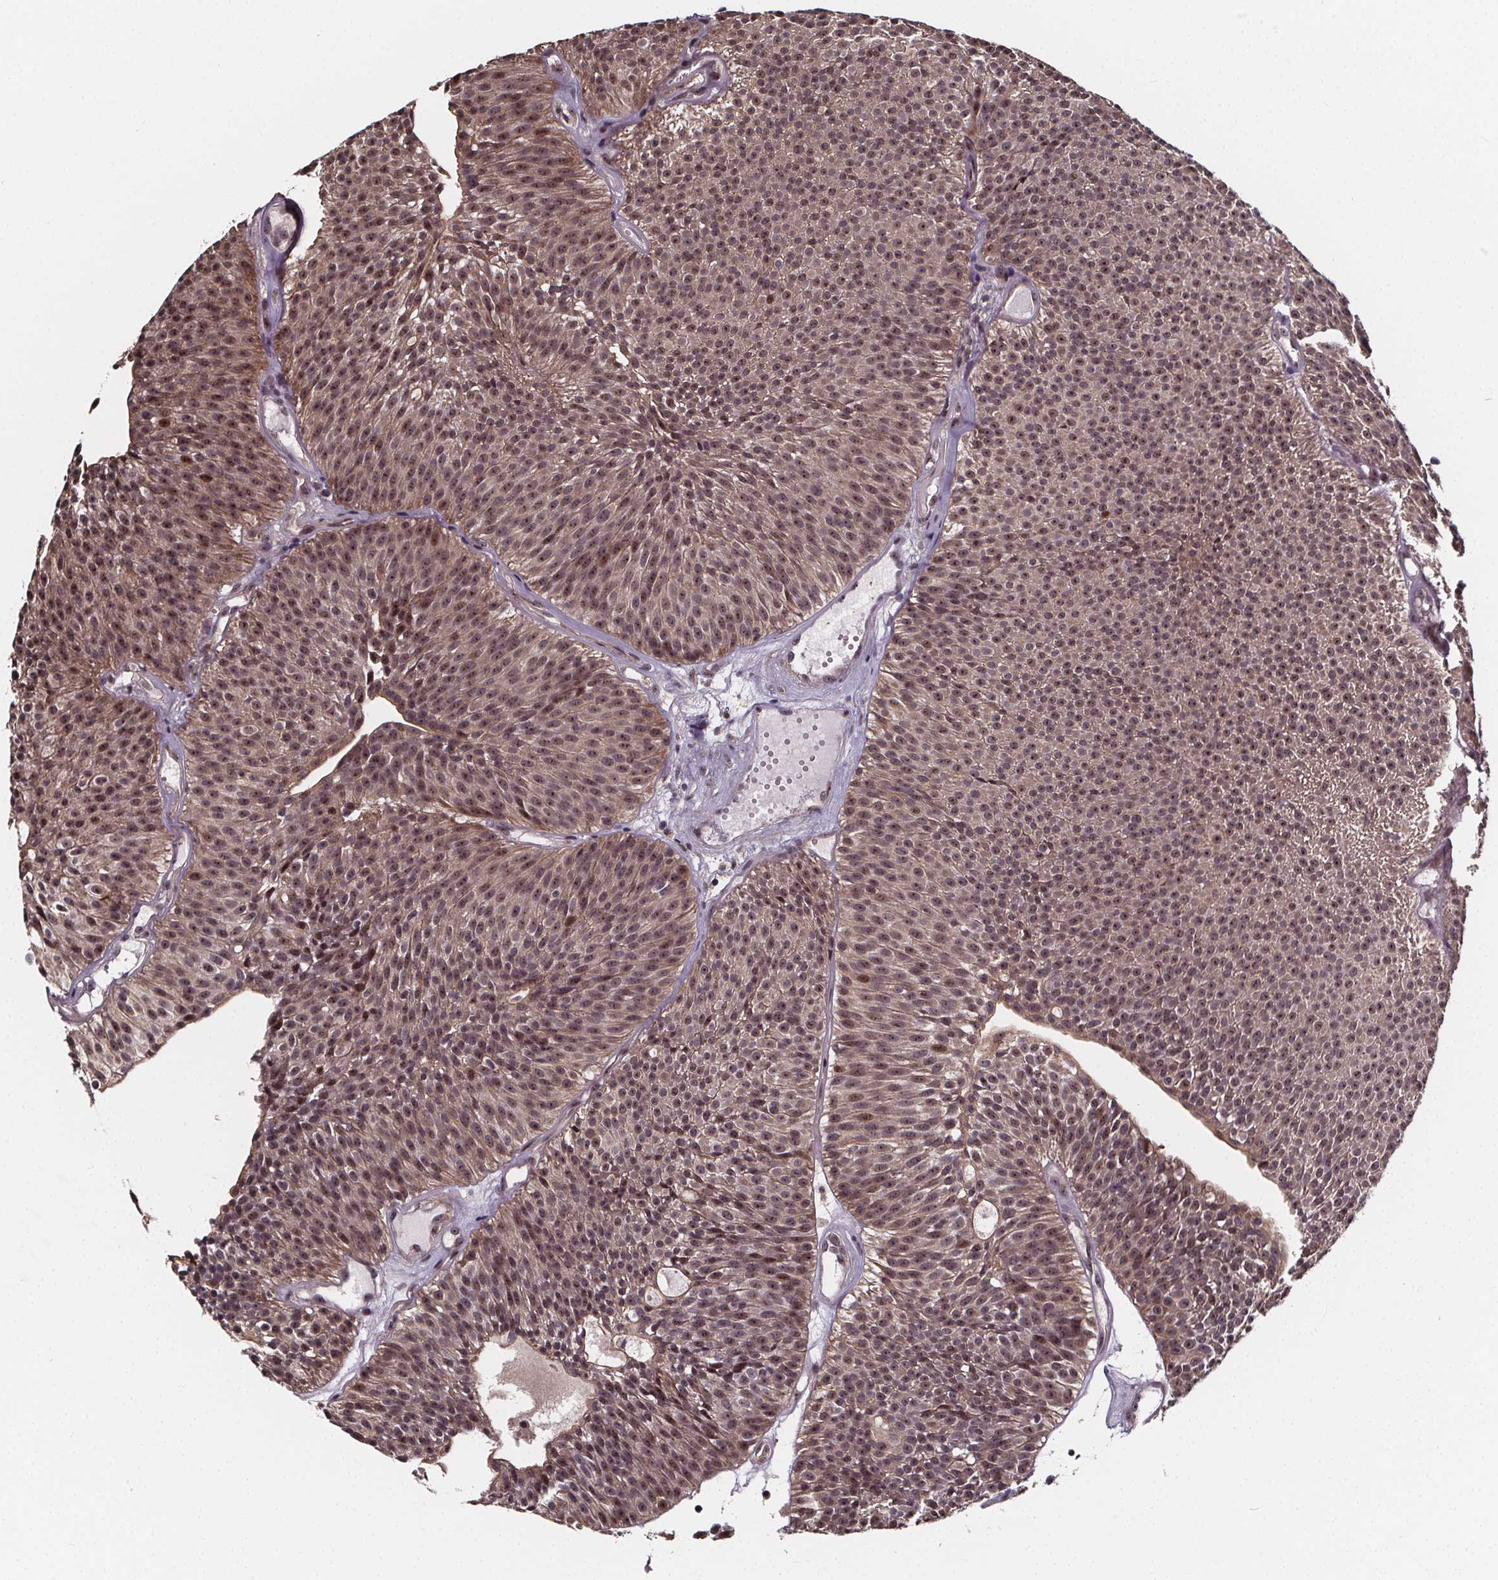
{"staining": {"intensity": "weak", "quantity": ">75%", "location": "nuclear"}, "tissue": "urothelial cancer", "cell_type": "Tumor cells", "image_type": "cancer", "snomed": [{"axis": "morphology", "description": "Urothelial carcinoma, Low grade"}, {"axis": "topography", "description": "Urinary bladder"}], "caption": "Immunohistochemical staining of low-grade urothelial carcinoma reveals low levels of weak nuclear expression in about >75% of tumor cells.", "gene": "DDIT3", "patient": {"sex": "male", "age": 63}}